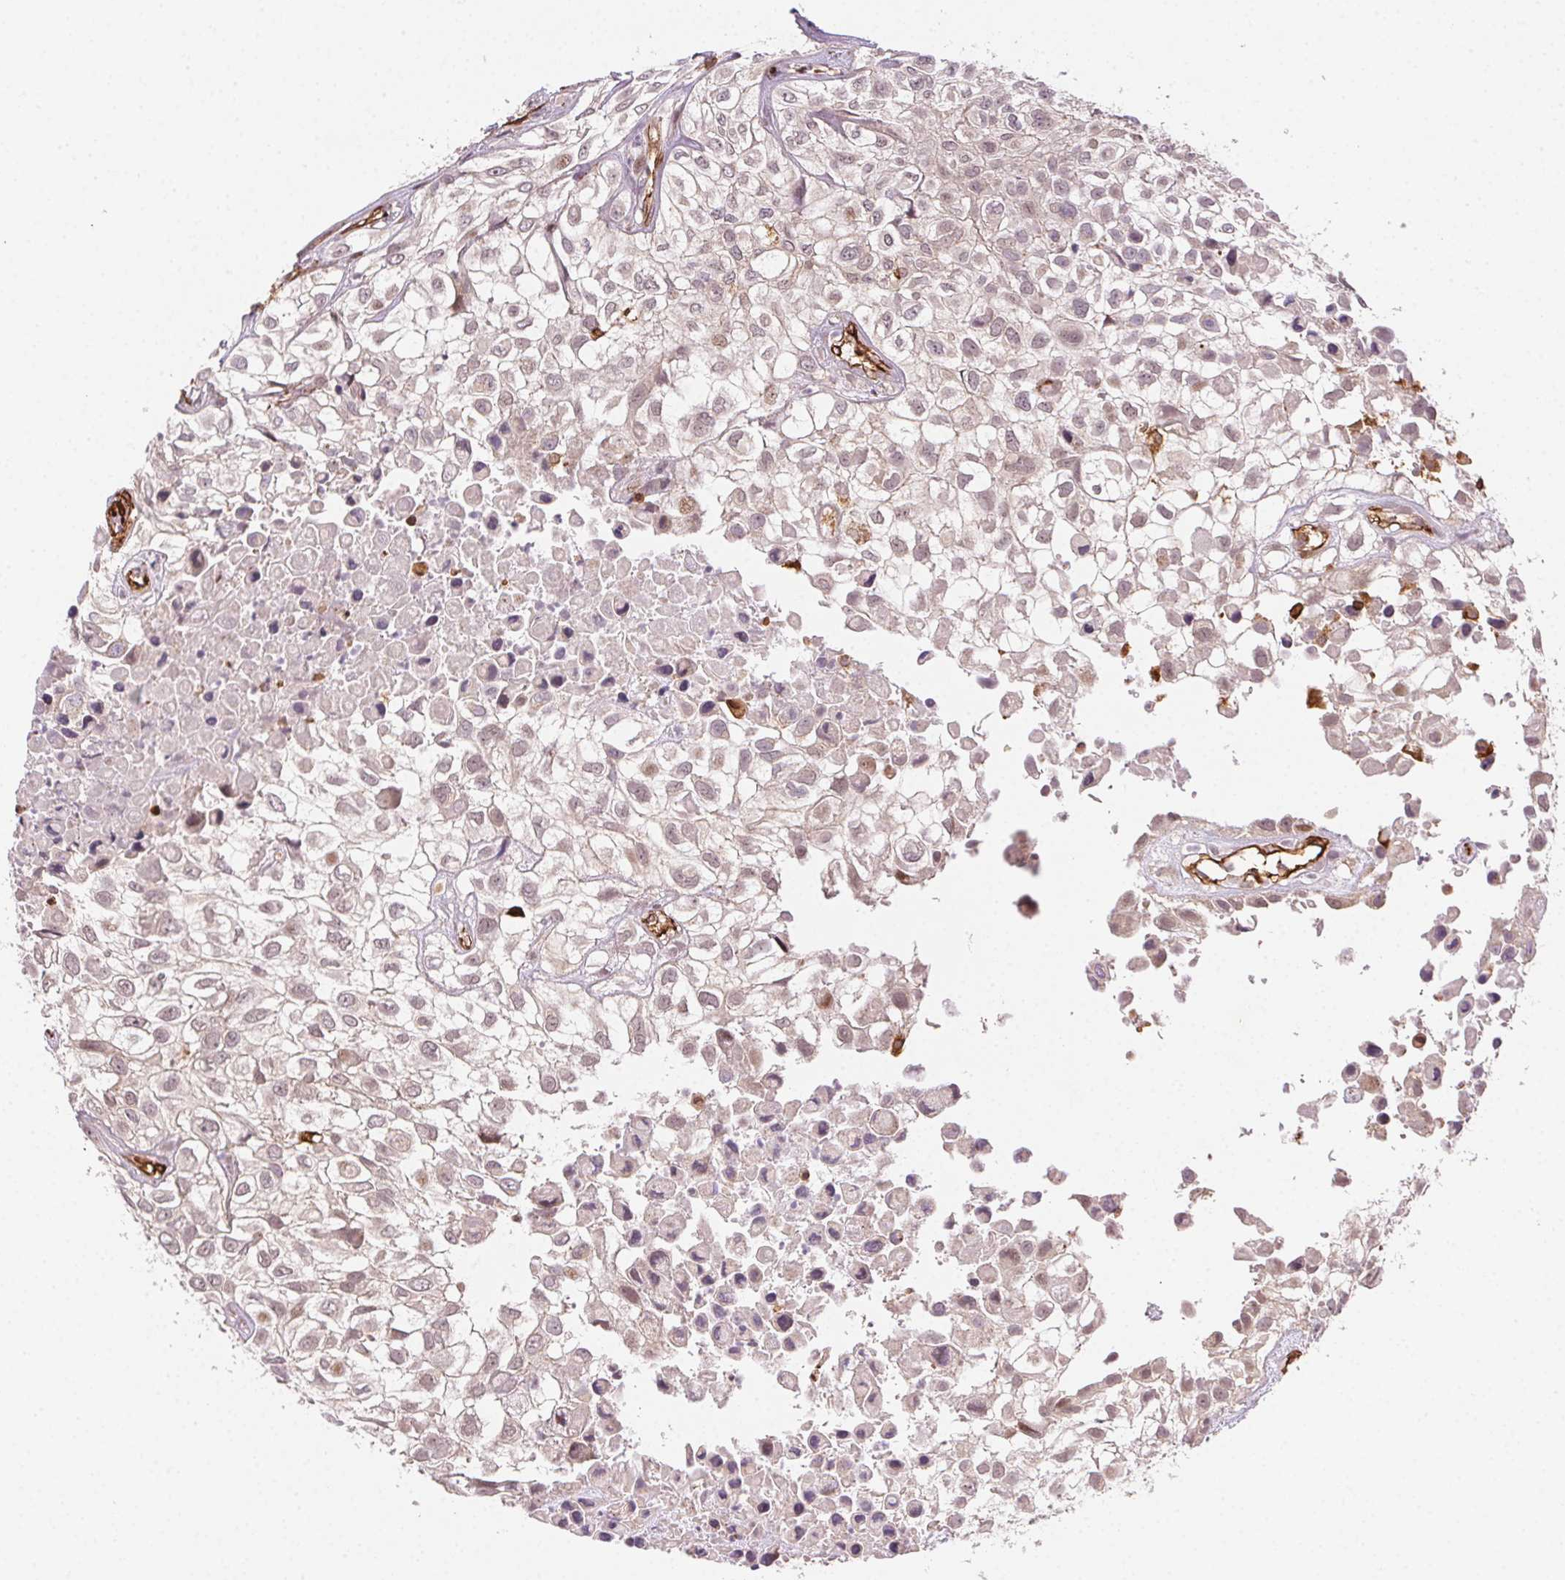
{"staining": {"intensity": "weak", "quantity": "25%-75%", "location": "cytoplasmic/membranous"}, "tissue": "urothelial cancer", "cell_type": "Tumor cells", "image_type": "cancer", "snomed": [{"axis": "morphology", "description": "Urothelial carcinoma, High grade"}, {"axis": "topography", "description": "Urinary bladder"}], "caption": "About 25%-75% of tumor cells in human high-grade urothelial carcinoma show weak cytoplasmic/membranous protein staining as visualized by brown immunohistochemical staining.", "gene": "RNASET2", "patient": {"sex": "male", "age": 56}}